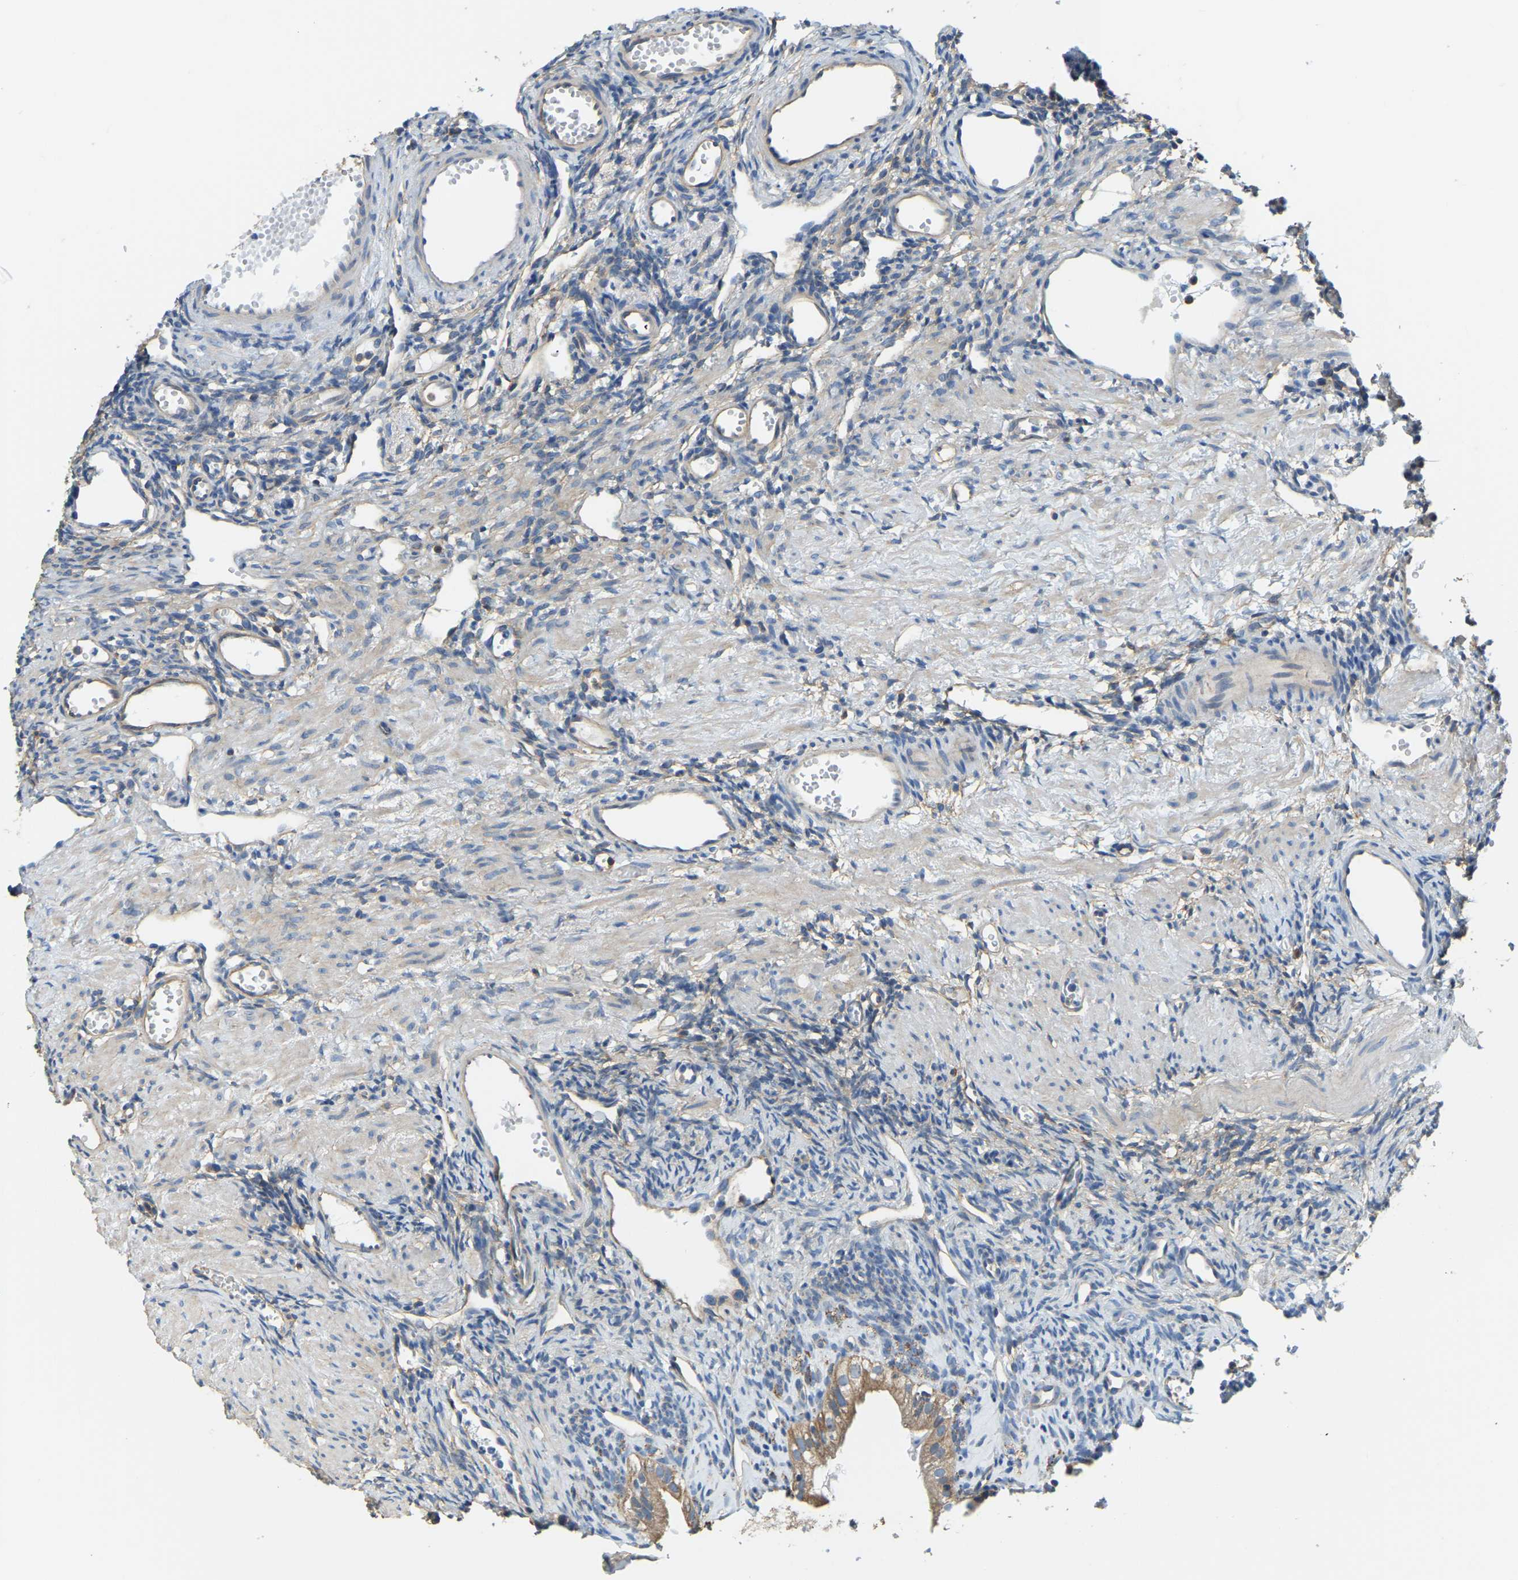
{"staining": {"intensity": "moderate", "quantity": ">75%", "location": "cytoplasmic/membranous"}, "tissue": "ovary", "cell_type": "Follicle cells", "image_type": "normal", "snomed": [{"axis": "morphology", "description": "Normal tissue, NOS"}, {"axis": "topography", "description": "Ovary"}], "caption": "High-power microscopy captured an immunohistochemistry histopathology image of unremarkable ovary, revealing moderate cytoplasmic/membranous positivity in about >75% of follicle cells. The staining was performed using DAB (3,3'-diaminobenzidine), with brown indicating positive protein expression. Nuclei are stained blue with hematoxylin.", "gene": "AHNAK", "patient": {"sex": "female", "age": 33}}